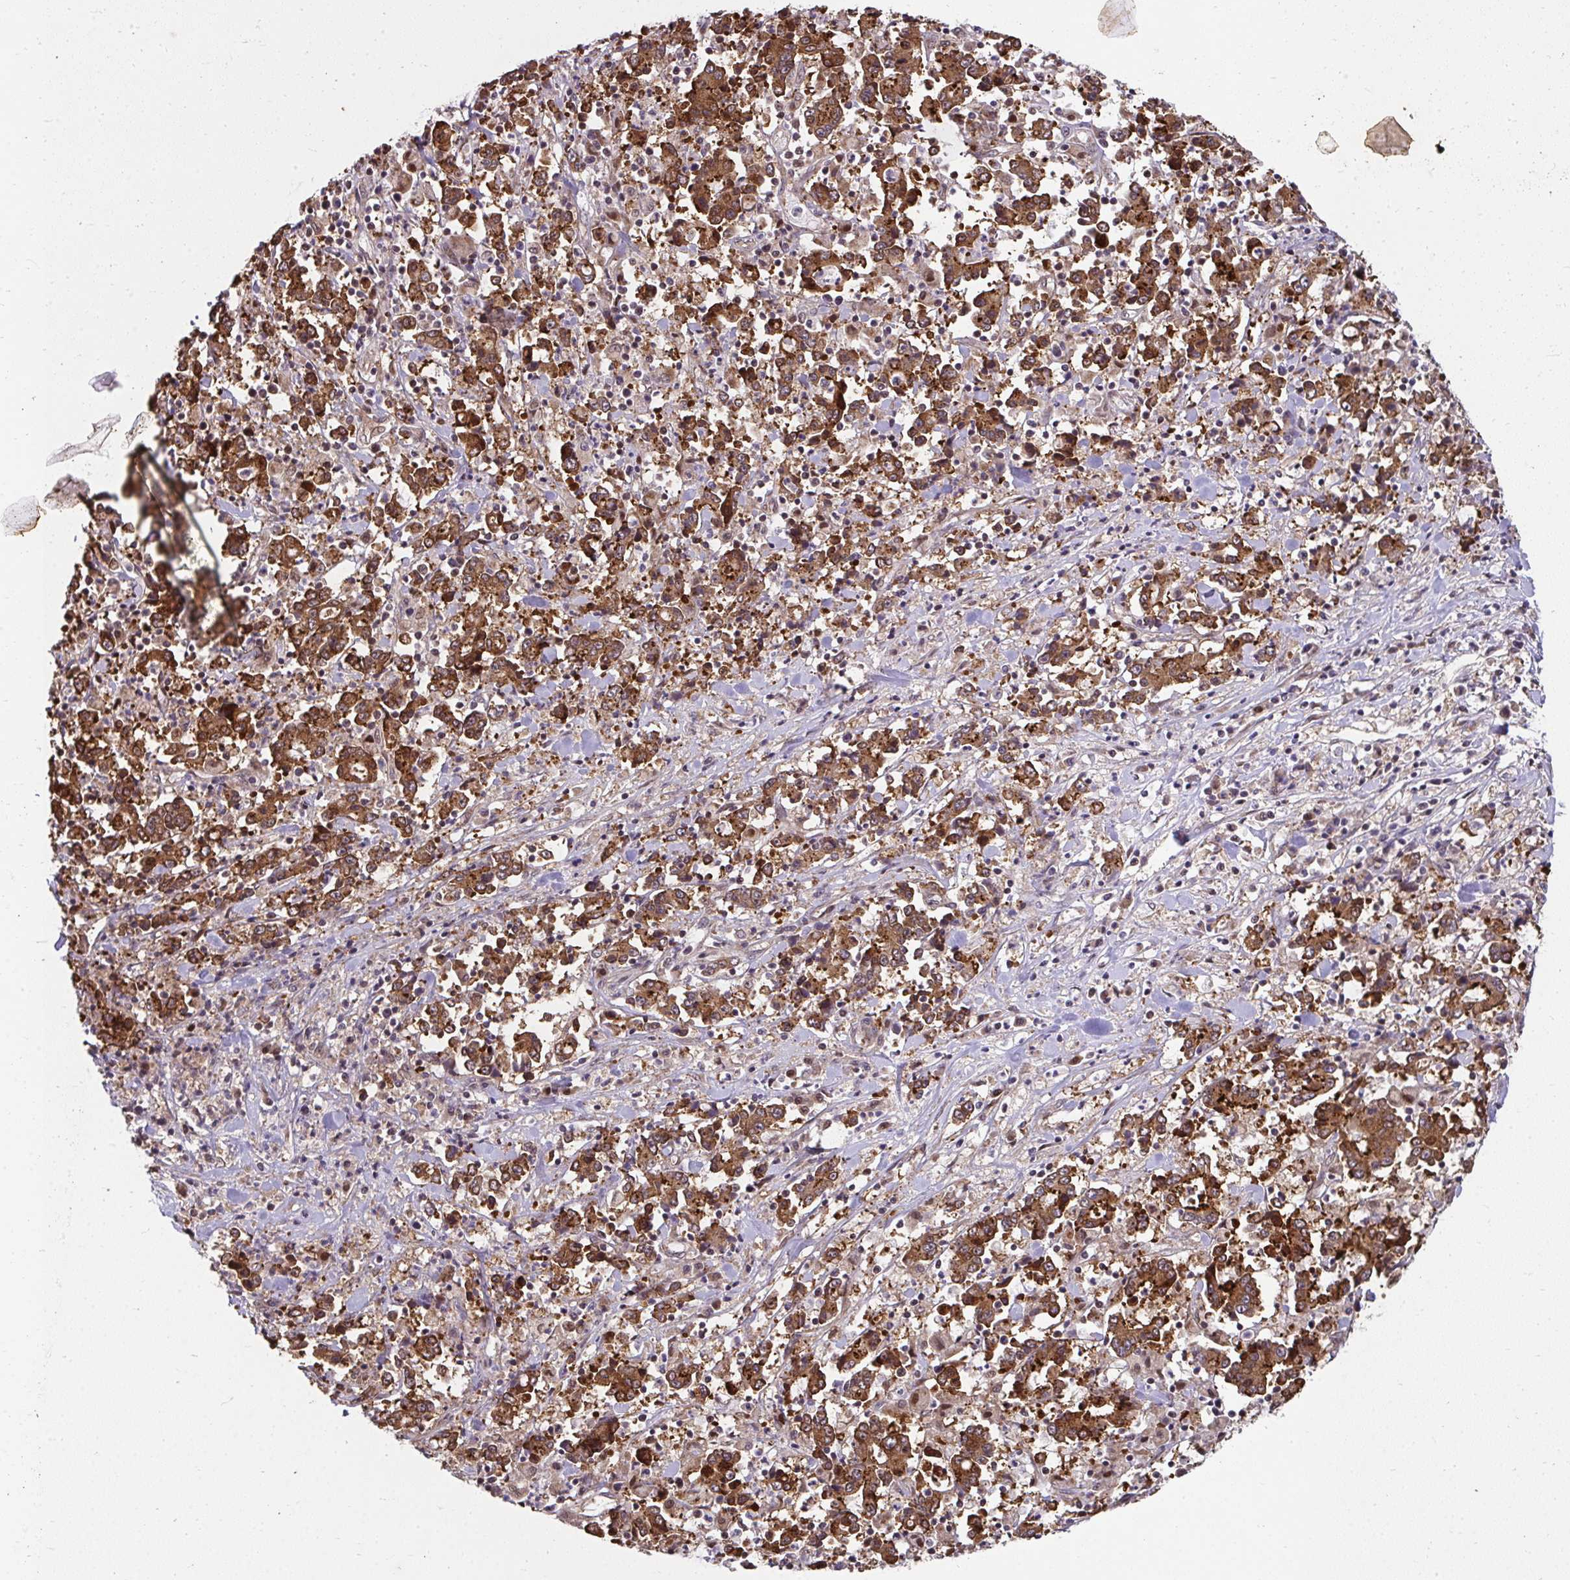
{"staining": {"intensity": "strong", "quantity": ">75%", "location": "cytoplasmic/membranous"}, "tissue": "stomach cancer", "cell_type": "Tumor cells", "image_type": "cancer", "snomed": [{"axis": "morphology", "description": "Adenocarcinoma, NOS"}, {"axis": "topography", "description": "Stomach, upper"}], "caption": "Stomach cancer (adenocarcinoma) stained with IHC demonstrates strong cytoplasmic/membranous expression in about >75% of tumor cells.", "gene": "RDH14", "patient": {"sex": "male", "age": 68}}